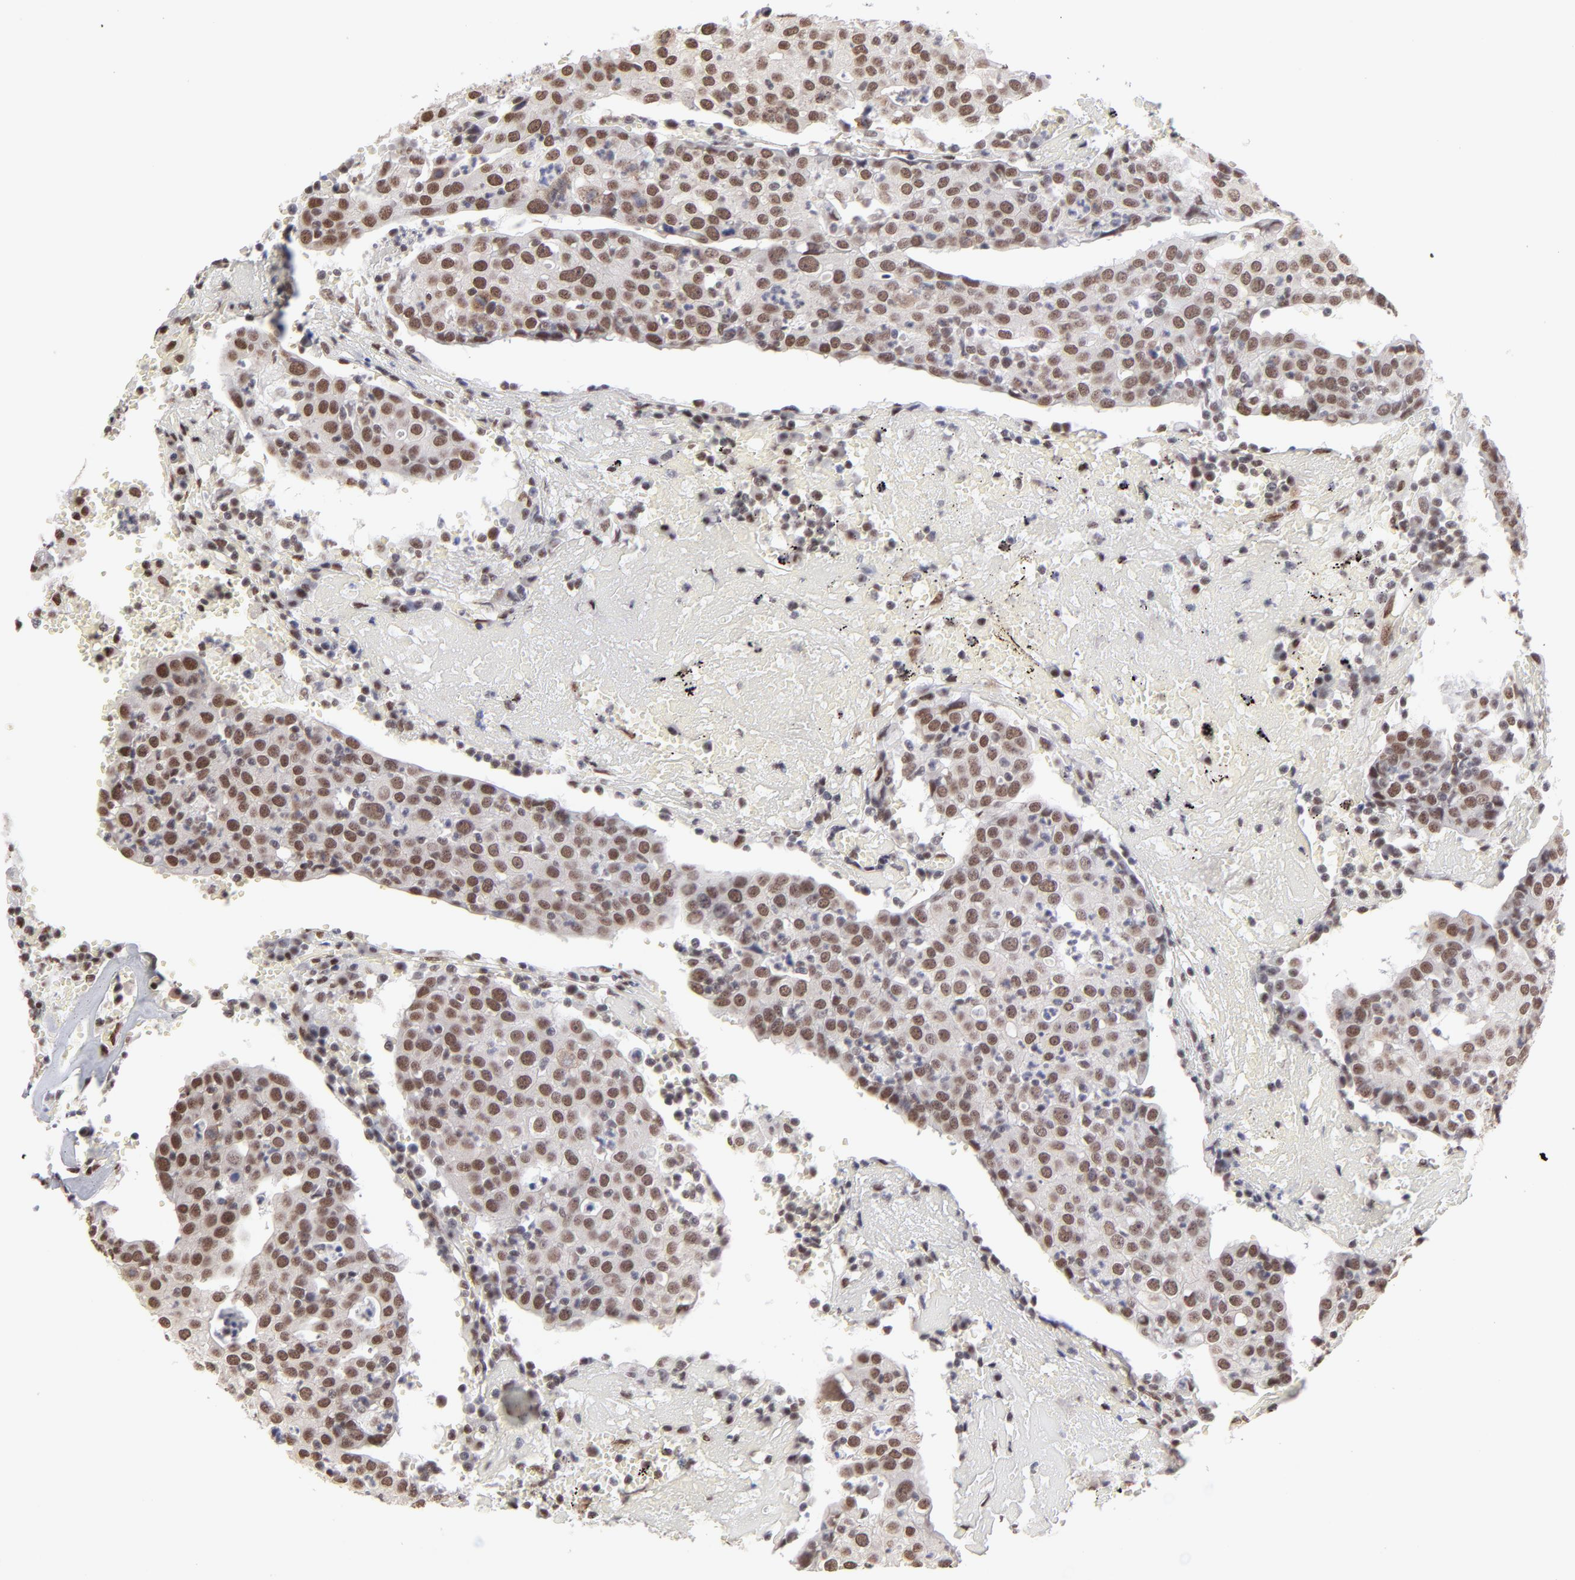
{"staining": {"intensity": "strong", "quantity": ">75%", "location": "nuclear"}, "tissue": "head and neck cancer", "cell_type": "Tumor cells", "image_type": "cancer", "snomed": [{"axis": "morphology", "description": "Adenocarcinoma, NOS"}, {"axis": "topography", "description": "Salivary gland"}, {"axis": "topography", "description": "Head-Neck"}], "caption": "The immunohistochemical stain labels strong nuclear staining in tumor cells of head and neck cancer tissue.", "gene": "ZNF3", "patient": {"sex": "female", "age": 65}}